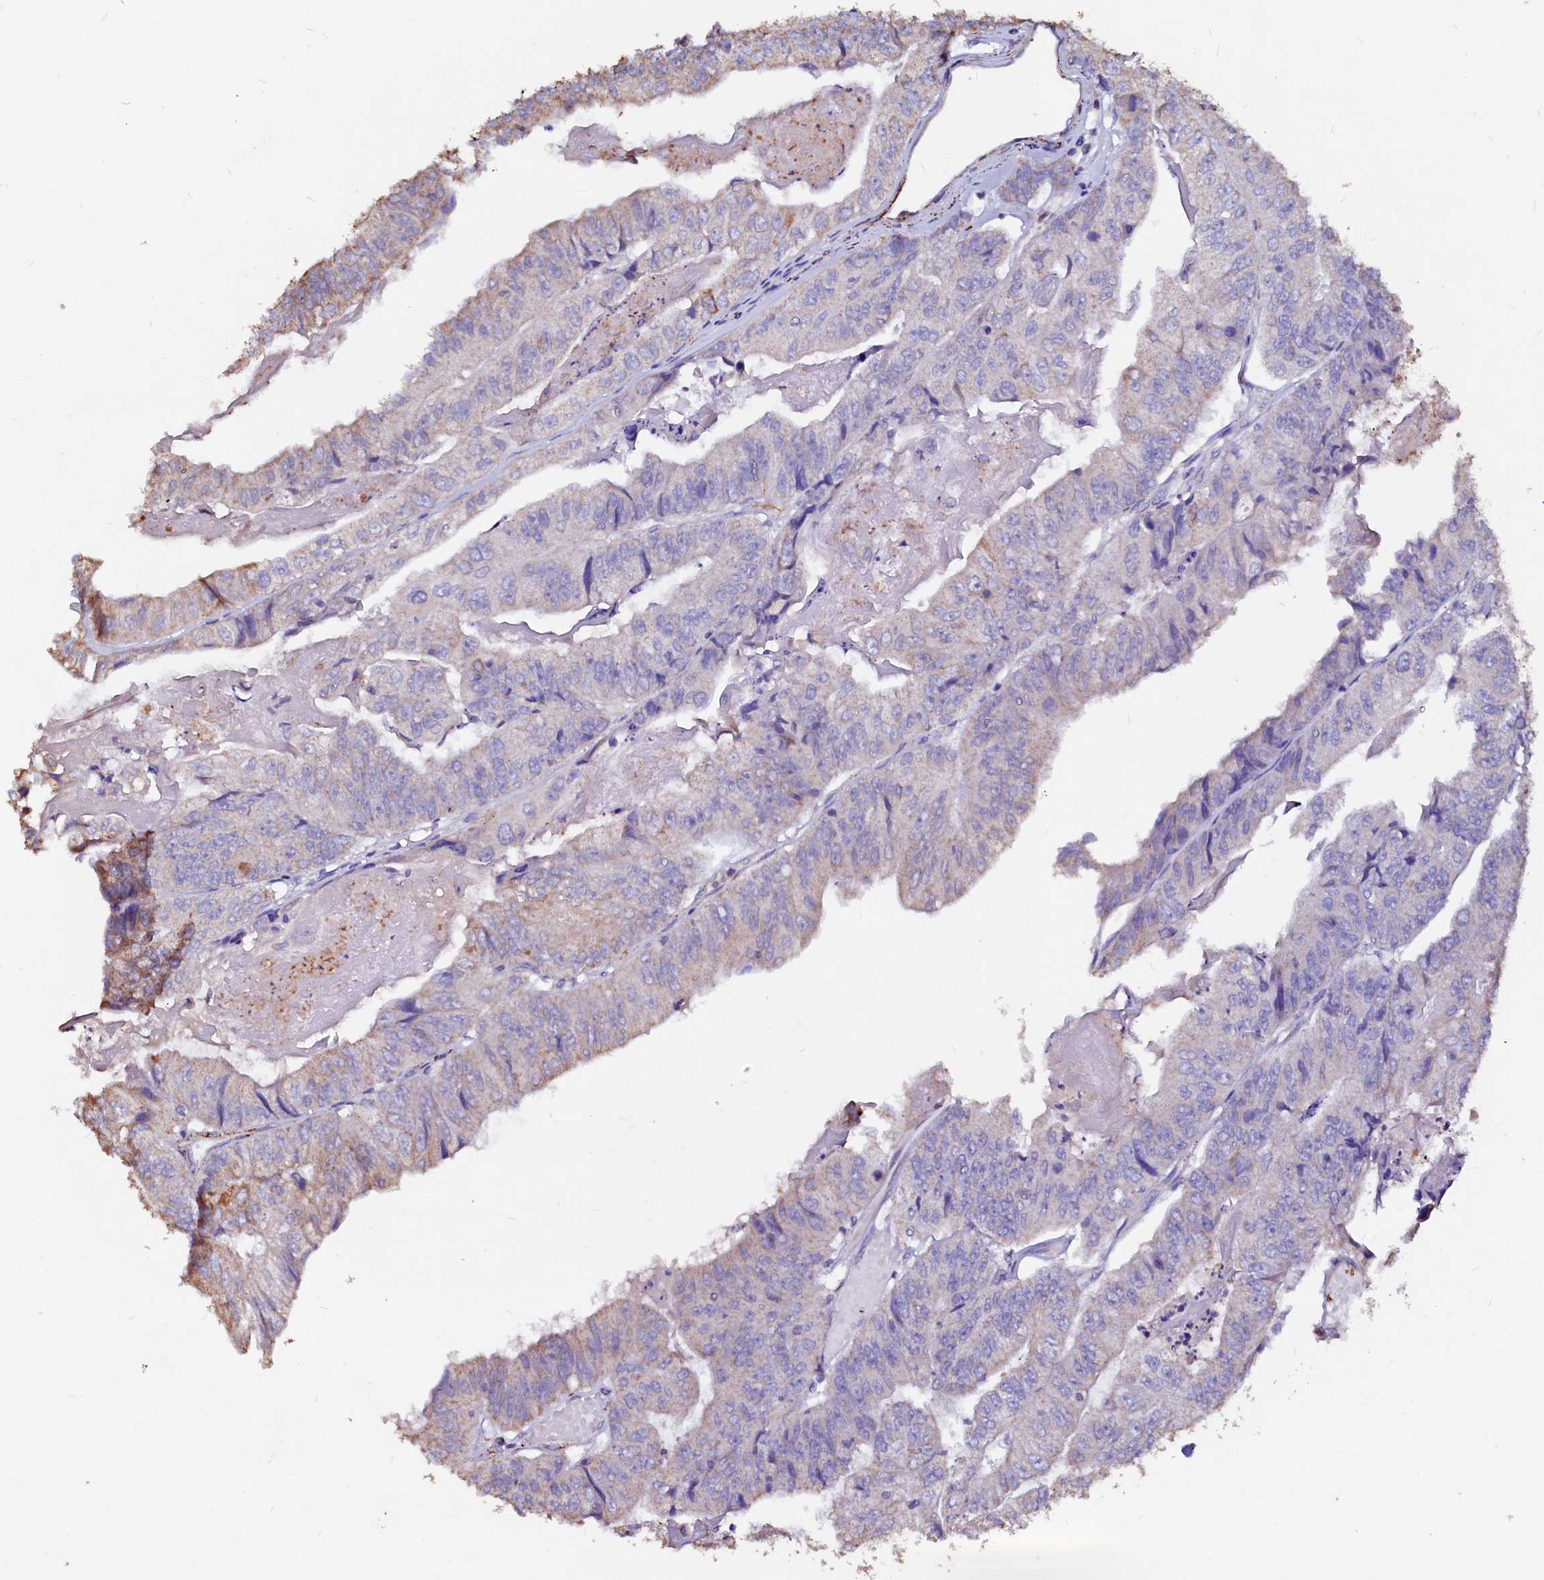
{"staining": {"intensity": "weak", "quantity": "<25%", "location": "cytoplasmic/membranous"}, "tissue": "colorectal cancer", "cell_type": "Tumor cells", "image_type": "cancer", "snomed": [{"axis": "morphology", "description": "Adenocarcinoma, NOS"}, {"axis": "topography", "description": "Colon"}], "caption": "DAB immunohistochemical staining of human adenocarcinoma (colorectal) reveals no significant staining in tumor cells. Brightfield microscopy of immunohistochemistry (IHC) stained with DAB (3,3'-diaminobenzidine) (brown) and hematoxylin (blue), captured at high magnification.", "gene": "MAOB", "patient": {"sex": "female", "age": 67}}